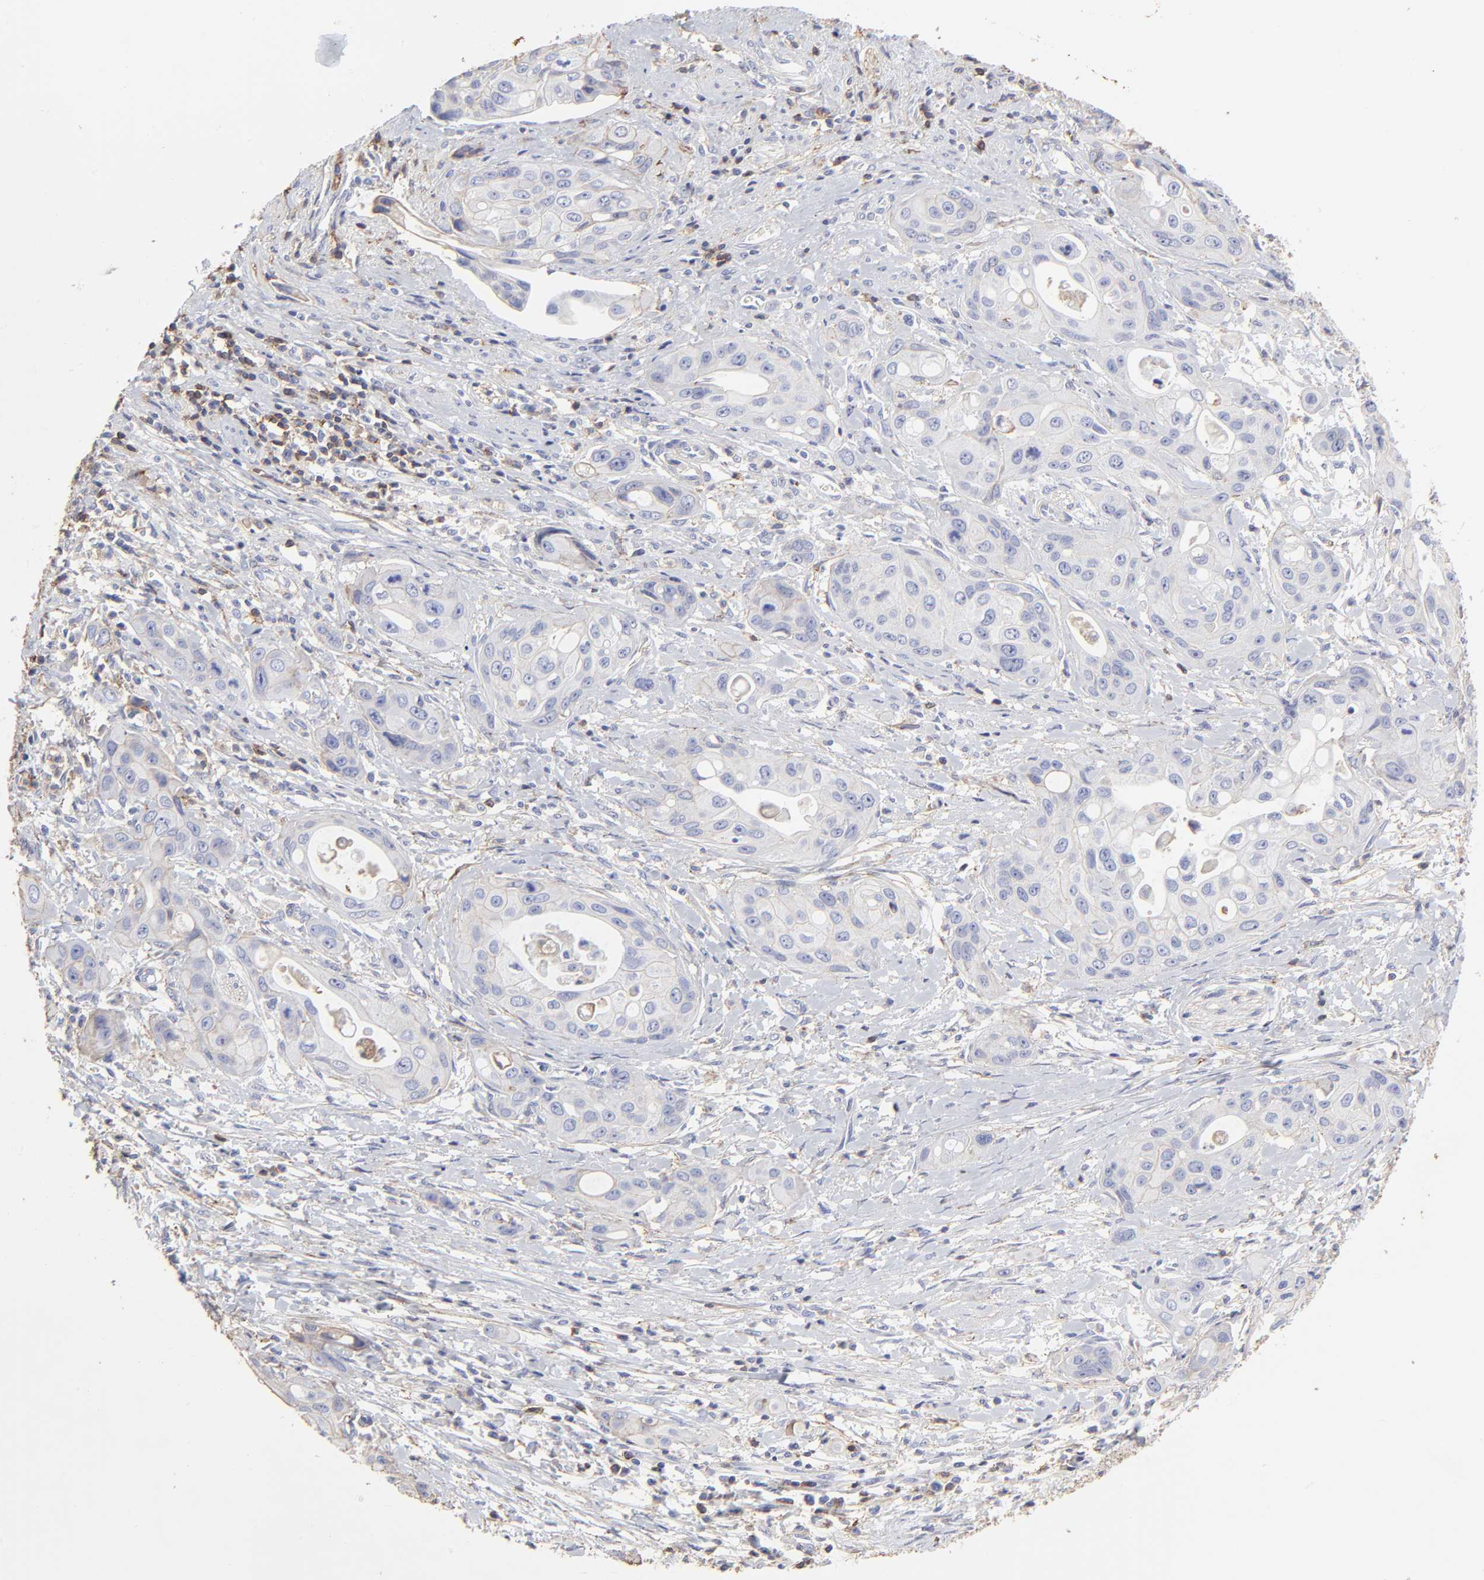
{"staining": {"intensity": "negative", "quantity": "none", "location": "none"}, "tissue": "pancreatic cancer", "cell_type": "Tumor cells", "image_type": "cancer", "snomed": [{"axis": "morphology", "description": "Adenocarcinoma, NOS"}, {"axis": "topography", "description": "Pancreas"}], "caption": "Adenocarcinoma (pancreatic) stained for a protein using IHC demonstrates no positivity tumor cells.", "gene": "ANXA6", "patient": {"sex": "female", "age": 60}}